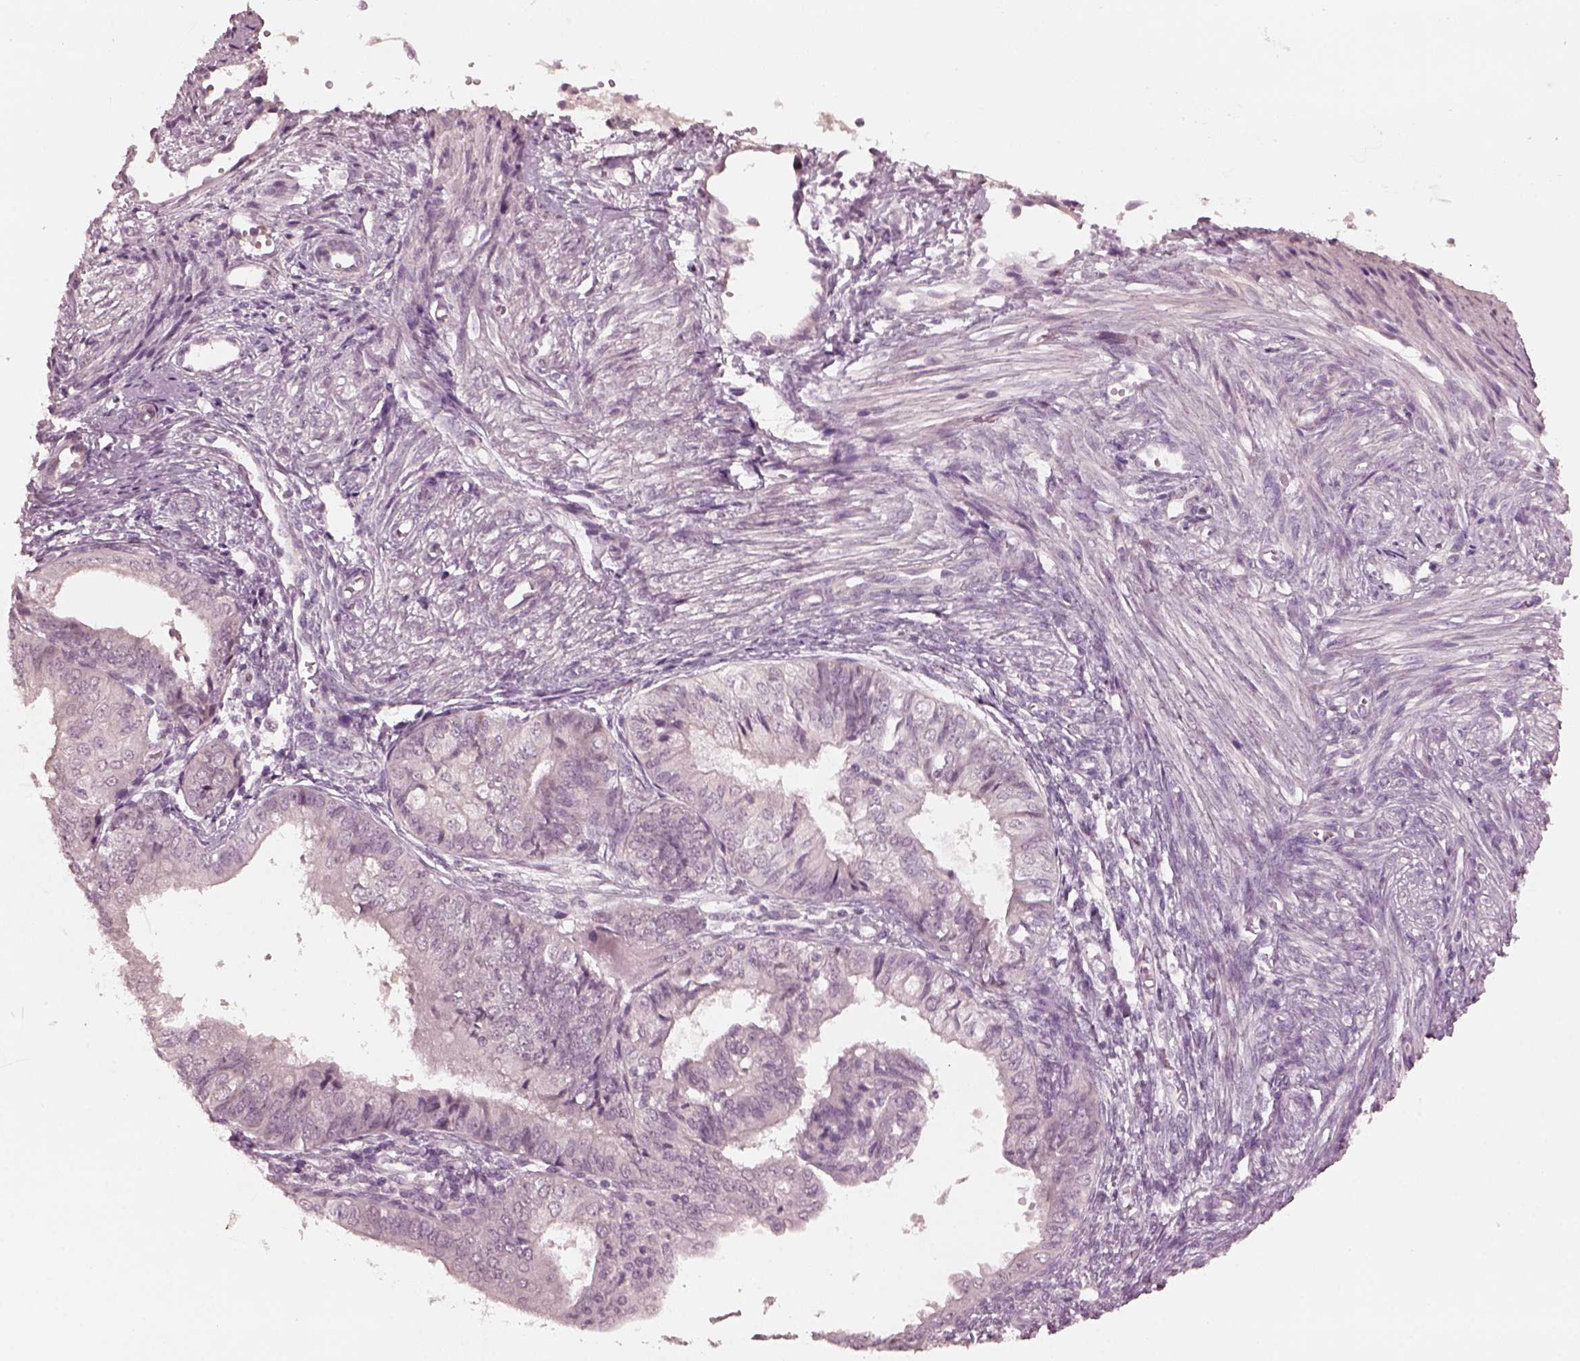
{"staining": {"intensity": "negative", "quantity": "none", "location": "none"}, "tissue": "endometrial cancer", "cell_type": "Tumor cells", "image_type": "cancer", "snomed": [{"axis": "morphology", "description": "Adenocarcinoma, NOS"}, {"axis": "topography", "description": "Endometrium"}], "caption": "Tumor cells show no significant protein staining in endometrial adenocarcinoma.", "gene": "RGS7", "patient": {"sex": "female", "age": 58}}